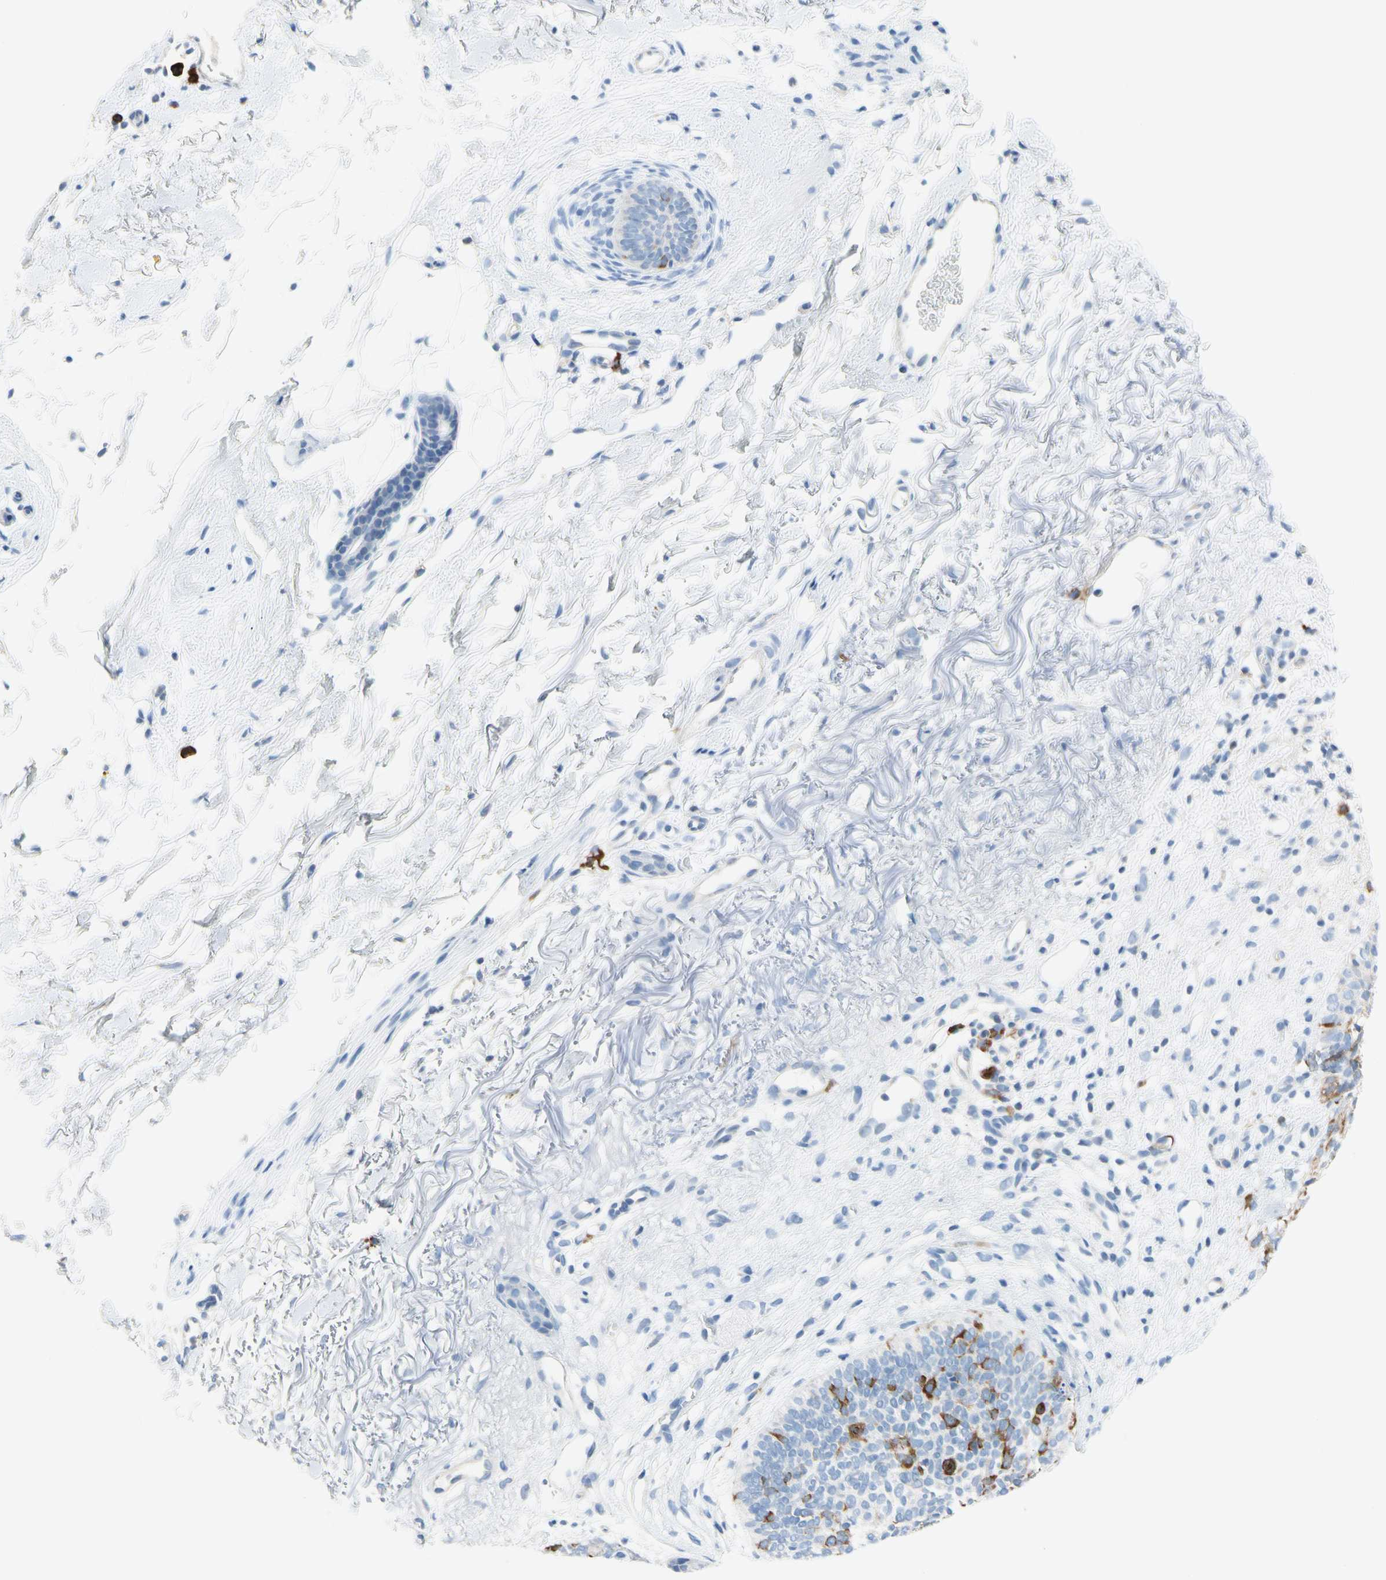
{"staining": {"intensity": "moderate", "quantity": "<25%", "location": "cytoplasmic/membranous"}, "tissue": "skin cancer", "cell_type": "Tumor cells", "image_type": "cancer", "snomed": [{"axis": "morphology", "description": "Basal cell carcinoma"}, {"axis": "topography", "description": "Skin"}], "caption": "Immunohistochemistry of skin cancer (basal cell carcinoma) displays low levels of moderate cytoplasmic/membranous expression in about <25% of tumor cells.", "gene": "TACC3", "patient": {"sex": "female", "age": 70}}